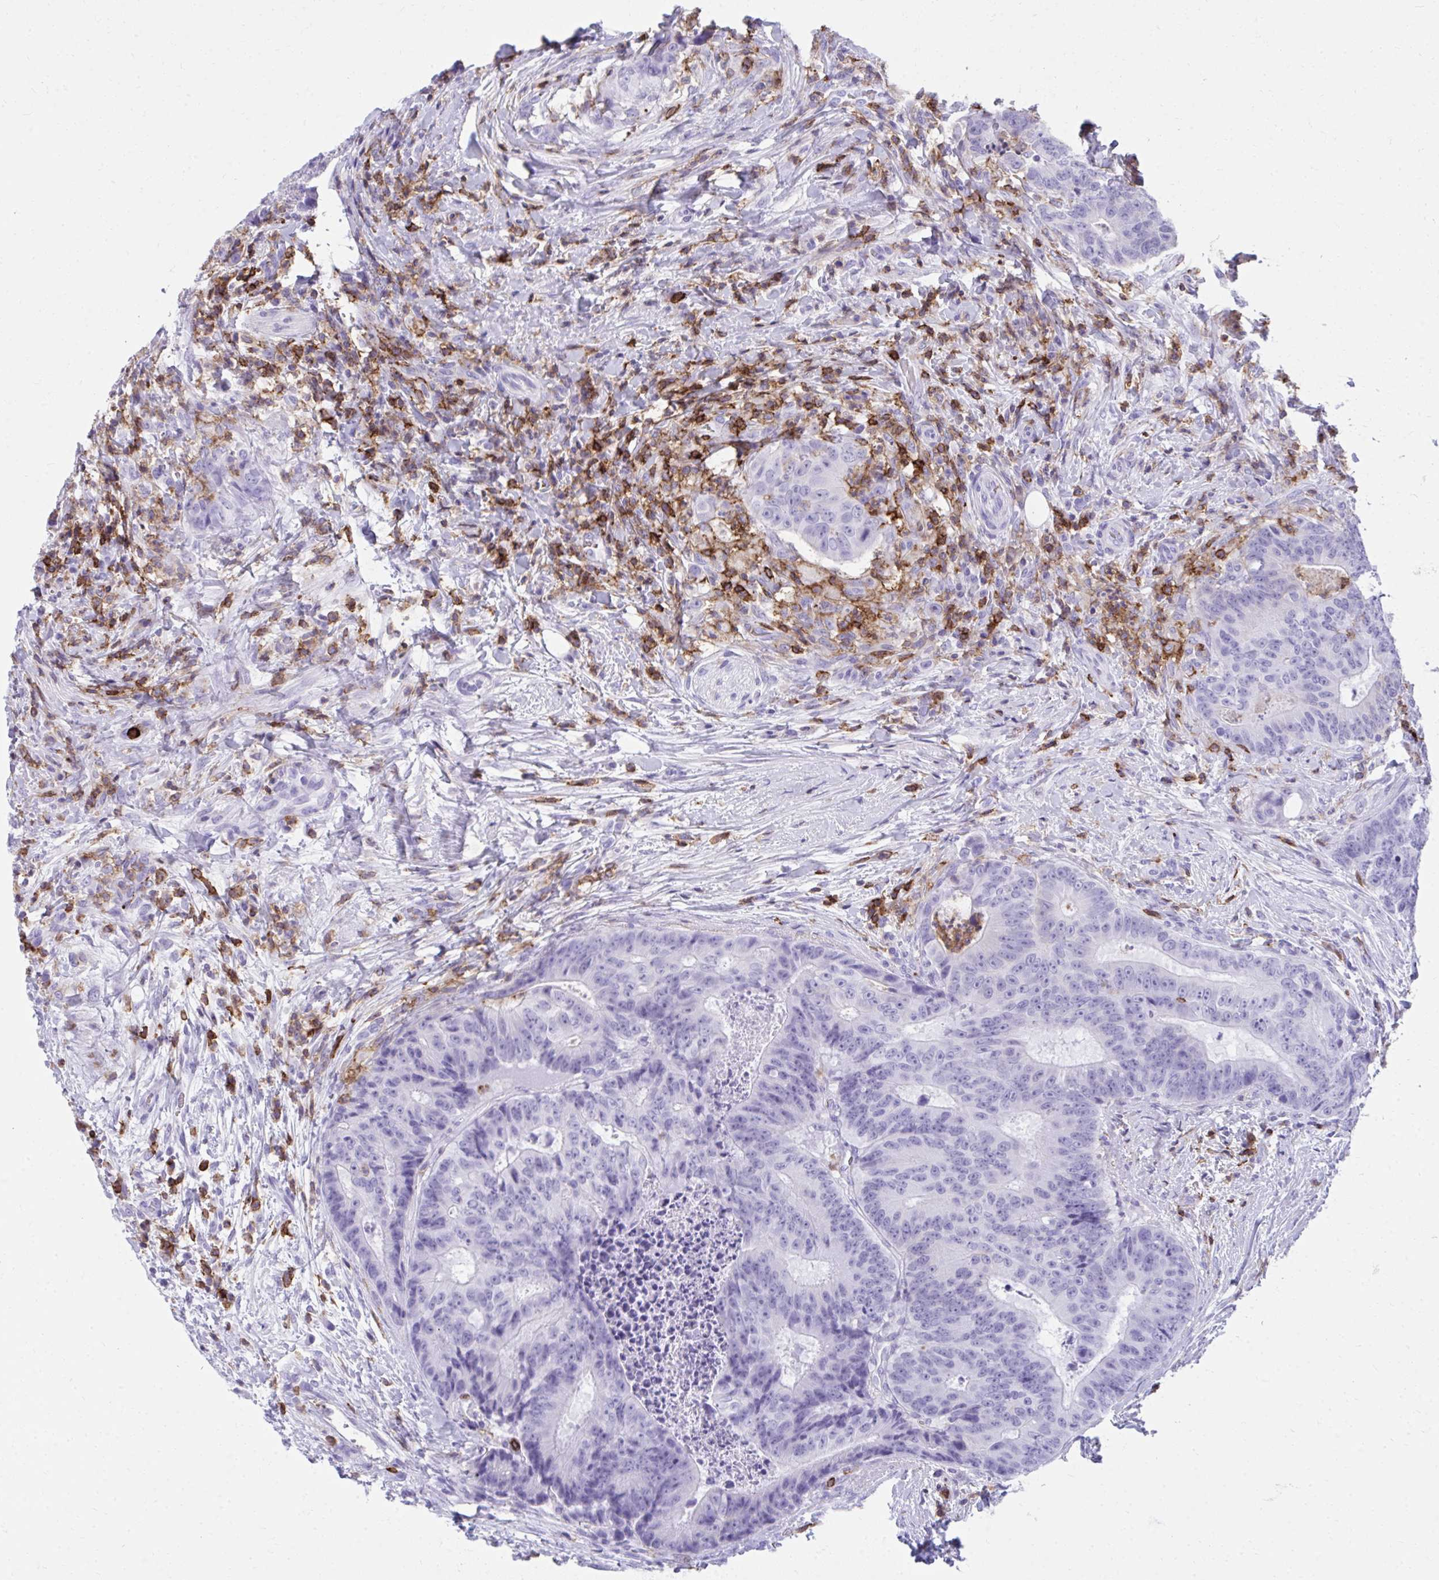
{"staining": {"intensity": "negative", "quantity": "none", "location": "none"}, "tissue": "colorectal cancer", "cell_type": "Tumor cells", "image_type": "cancer", "snomed": [{"axis": "morphology", "description": "Adenocarcinoma, NOS"}, {"axis": "topography", "description": "Colon"}], "caption": "The image shows no staining of tumor cells in colorectal cancer.", "gene": "SPN", "patient": {"sex": "female", "age": 48}}